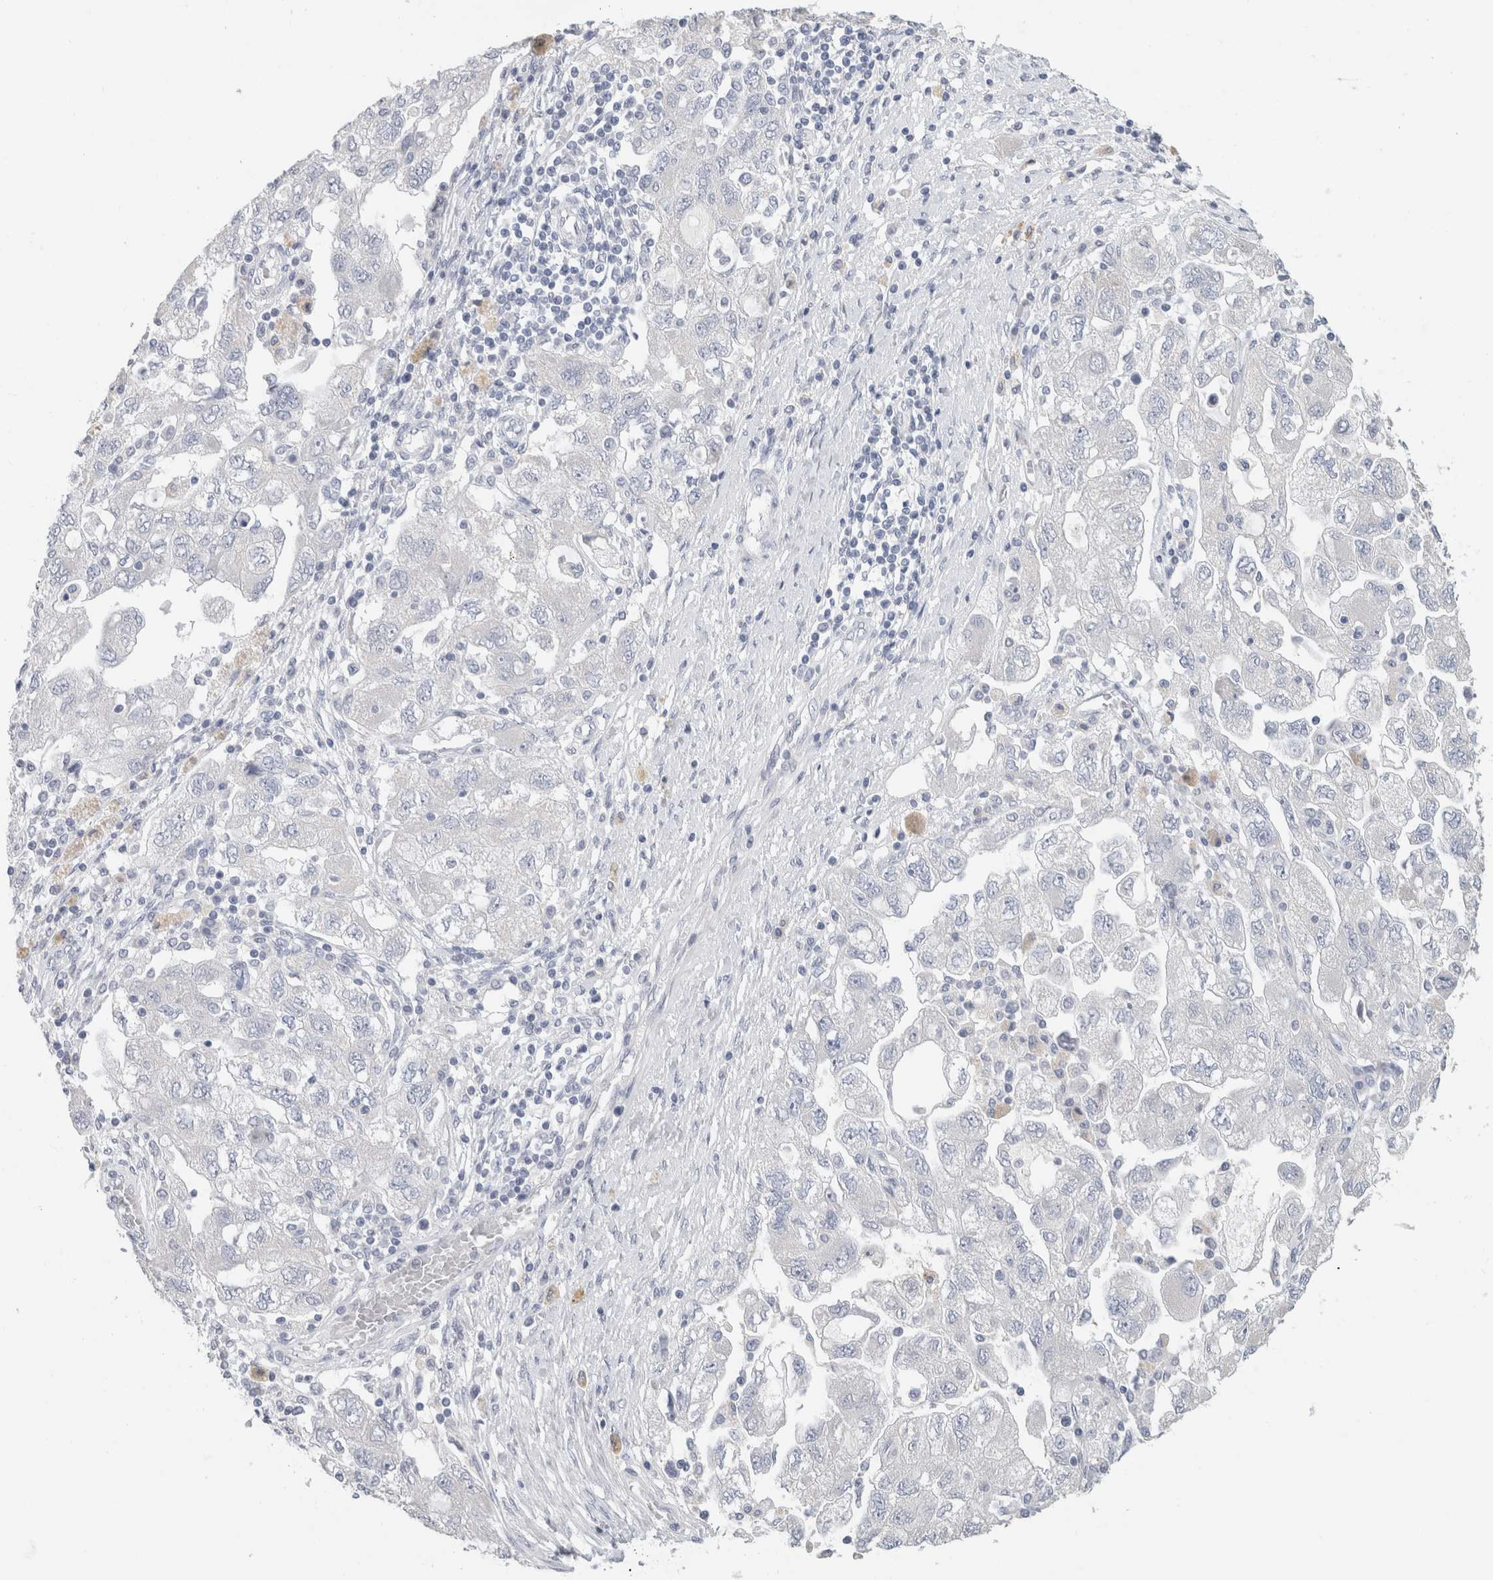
{"staining": {"intensity": "negative", "quantity": "none", "location": "none"}, "tissue": "ovarian cancer", "cell_type": "Tumor cells", "image_type": "cancer", "snomed": [{"axis": "morphology", "description": "Carcinoma, NOS"}, {"axis": "morphology", "description": "Cystadenocarcinoma, serous, NOS"}, {"axis": "topography", "description": "Ovary"}], "caption": "Immunohistochemistry (IHC) histopathology image of human ovarian serous cystadenocarcinoma stained for a protein (brown), which shows no positivity in tumor cells.", "gene": "BCAN", "patient": {"sex": "female", "age": 69}}